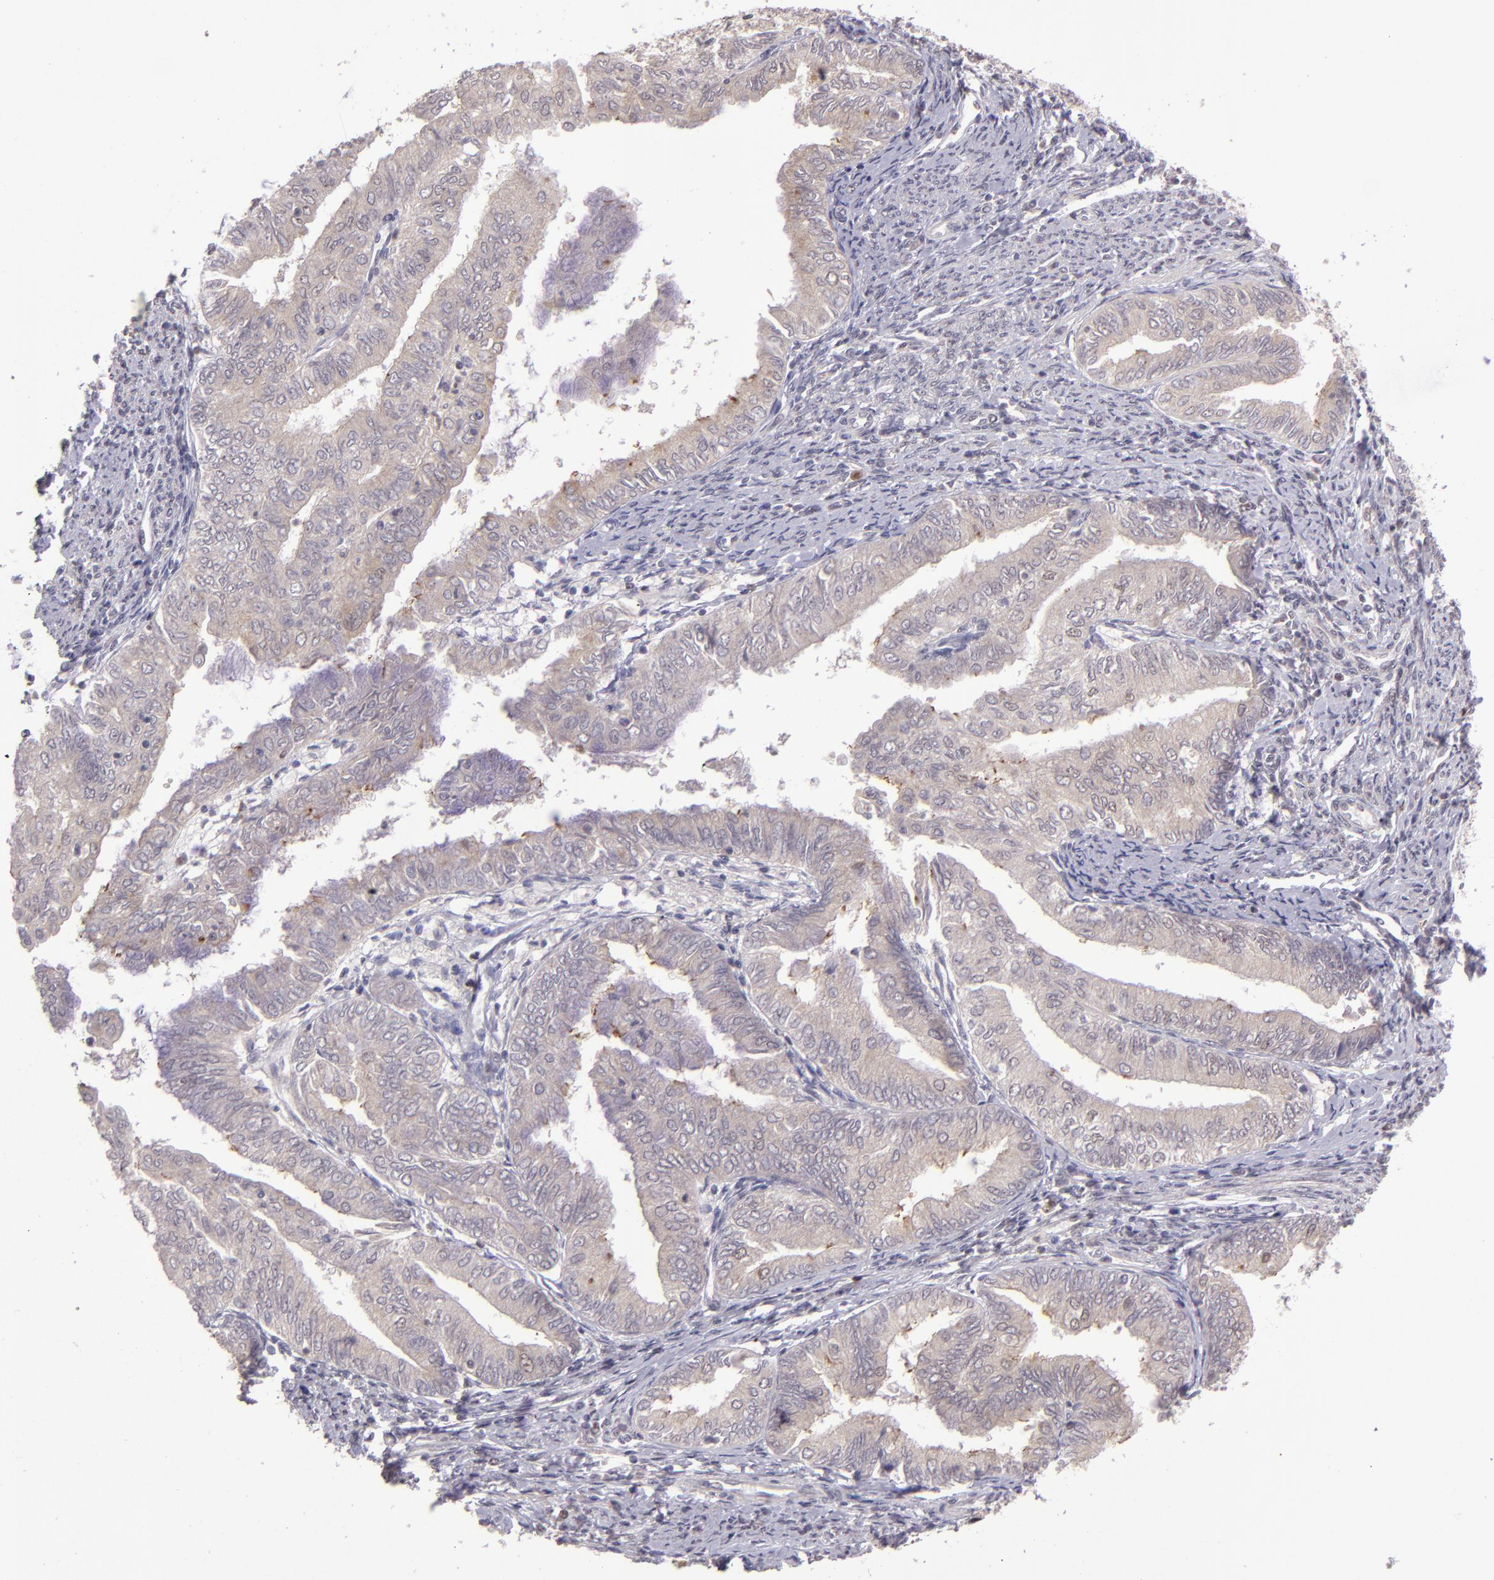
{"staining": {"intensity": "weak", "quantity": ">75%", "location": "cytoplasmic/membranous"}, "tissue": "endometrial cancer", "cell_type": "Tumor cells", "image_type": "cancer", "snomed": [{"axis": "morphology", "description": "Adenocarcinoma, NOS"}, {"axis": "topography", "description": "Endometrium"}], "caption": "Immunohistochemistry (IHC) (DAB) staining of human adenocarcinoma (endometrial) demonstrates weak cytoplasmic/membranous protein staining in approximately >75% of tumor cells. (brown staining indicates protein expression, while blue staining denotes nuclei).", "gene": "PCNX4", "patient": {"sex": "female", "age": 66}}